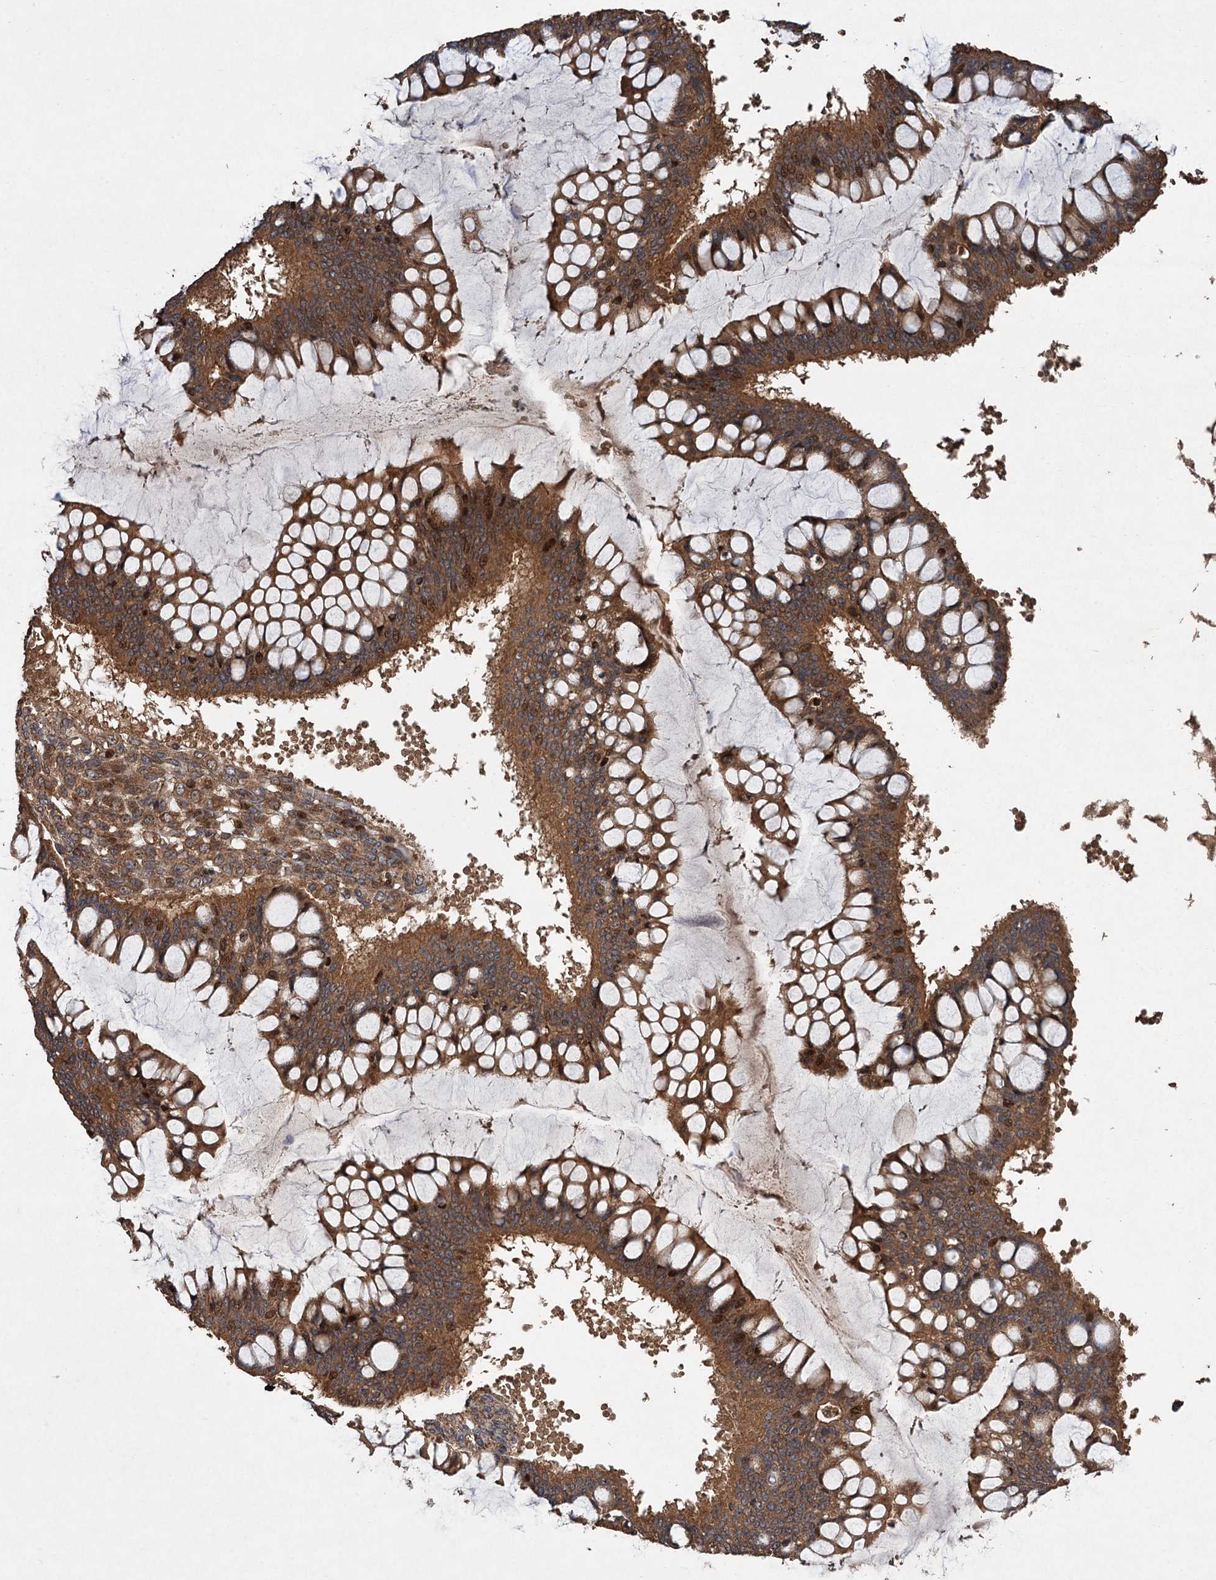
{"staining": {"intensity": "moderate", "quantity": ">75%", "location": "cytoplasmic/membranous,nuclear"}, "tissue": "ovarian cancer", "cell_type": "Tumor cells", "image_type": "cancer", "snomed": [{"axis": "morphology", "description": "Cystadenocarcinoma, mucinous, NOS"}, {"axis": "topography", "description": "Ovary"}], "caption": "This micrograph shows immunohistochemistry (IHC) staining of ovarian cancer, with medium moderate cytoplasmic/membranous and nuclear expression in about >75% of tumor cells.", "gene": "TMEM39B", "patient": {"sex": "female", "age": 73}}